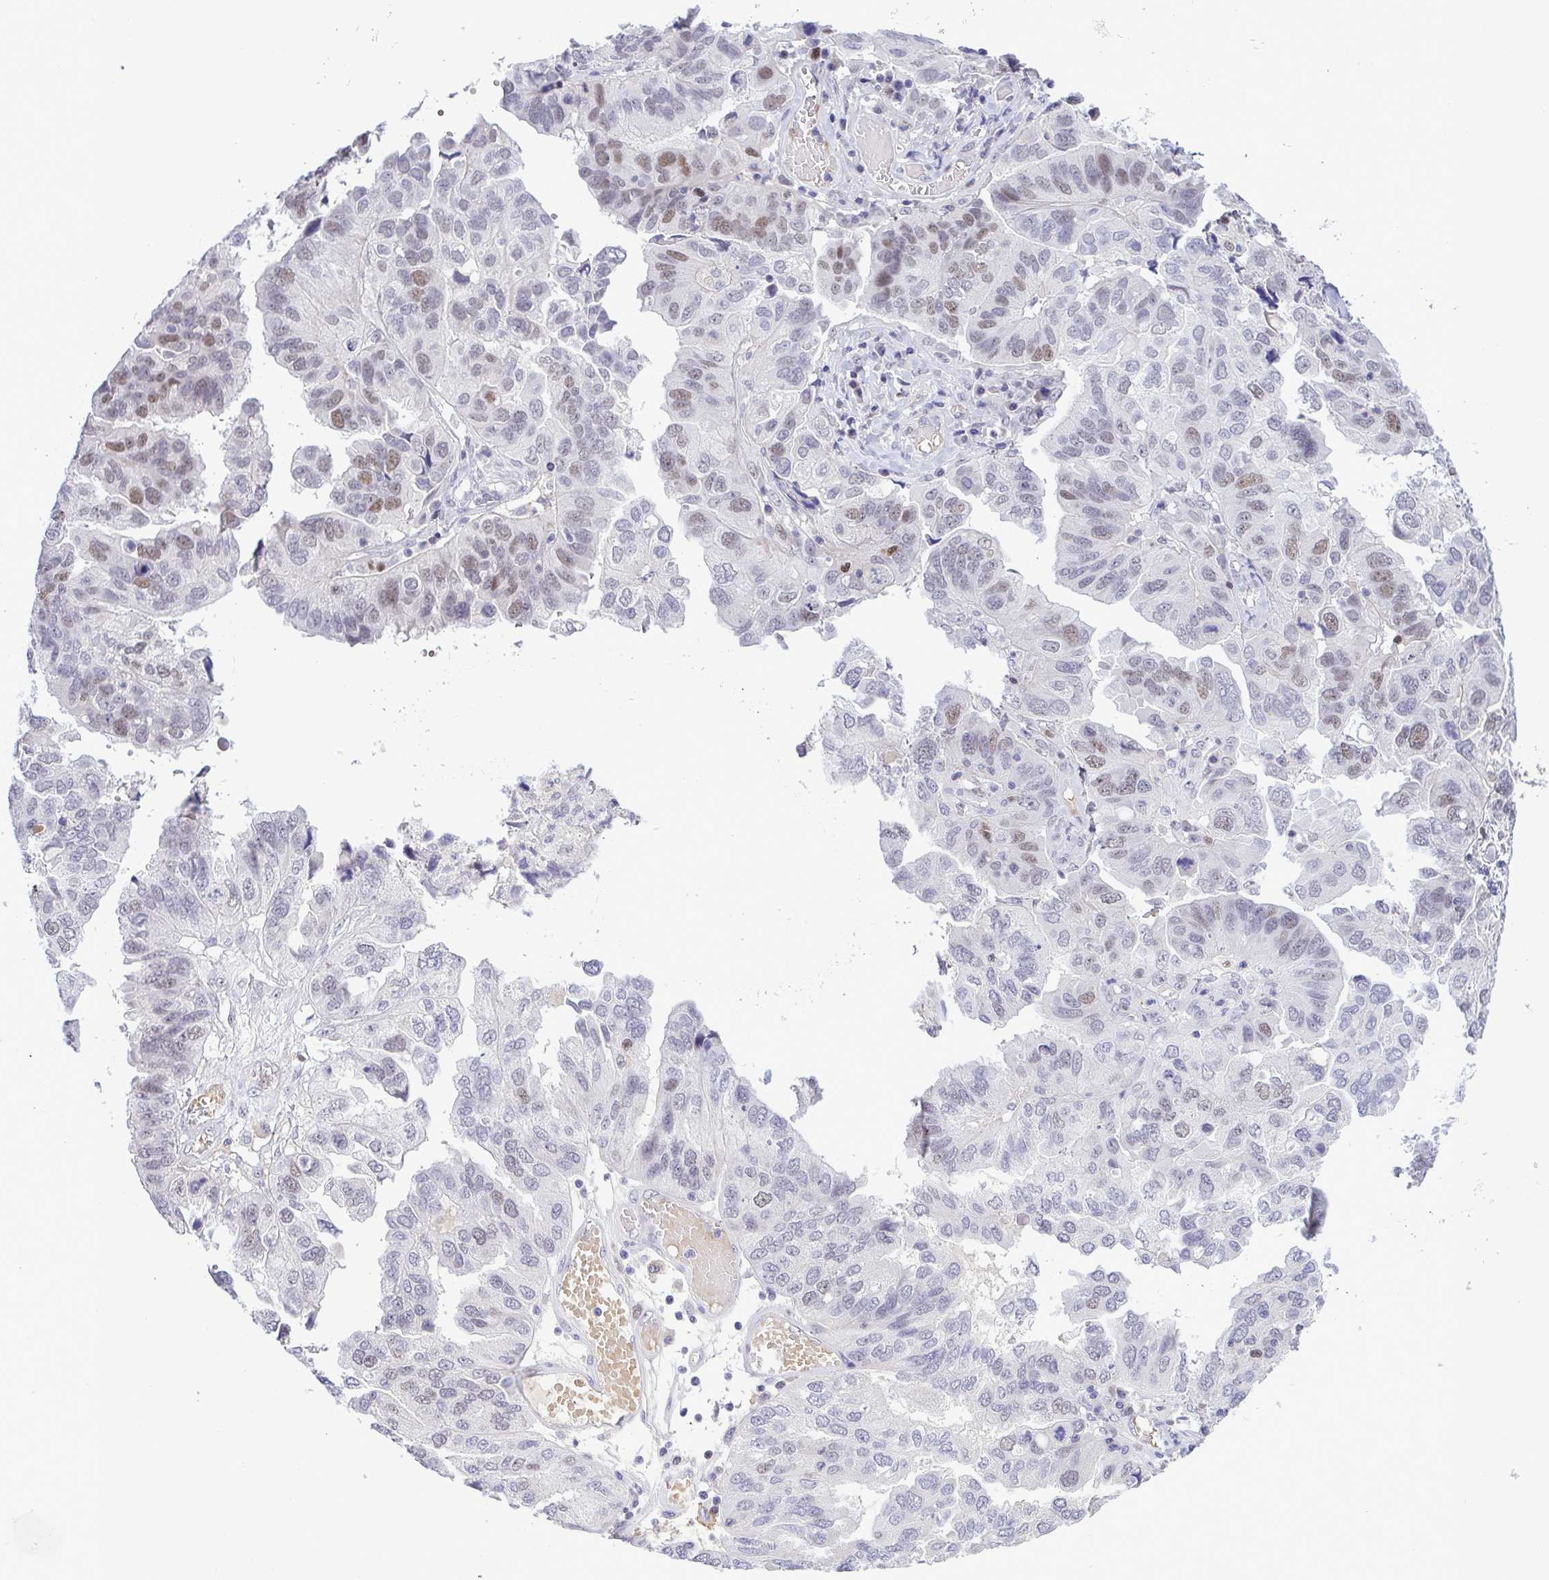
{"staining": {"intensity": "weak", "quantity": "25%-75%", "location": "nuclear"}, "tissue": "ovarian cancer", "cell_type": "Tumor cells", "image_type": "cancer", "snomed": [{"axis": "morphology", "description": "Cystadenocarcinoma, serous, NOS"}, {"axis": "topography", "description": "Ovary"}], "caption": "Tumor cells display low levels of weak nuclear positivity in approximately 25%-75% of cells in ovarian serous cystadenocarcinoma. Using DAB (brown) and hematoxylin (blue) stains, captured at high magnification using brightfield microscopy.", "gene": "TIPIN", "patient": {"sex": "female", "age": 79}}